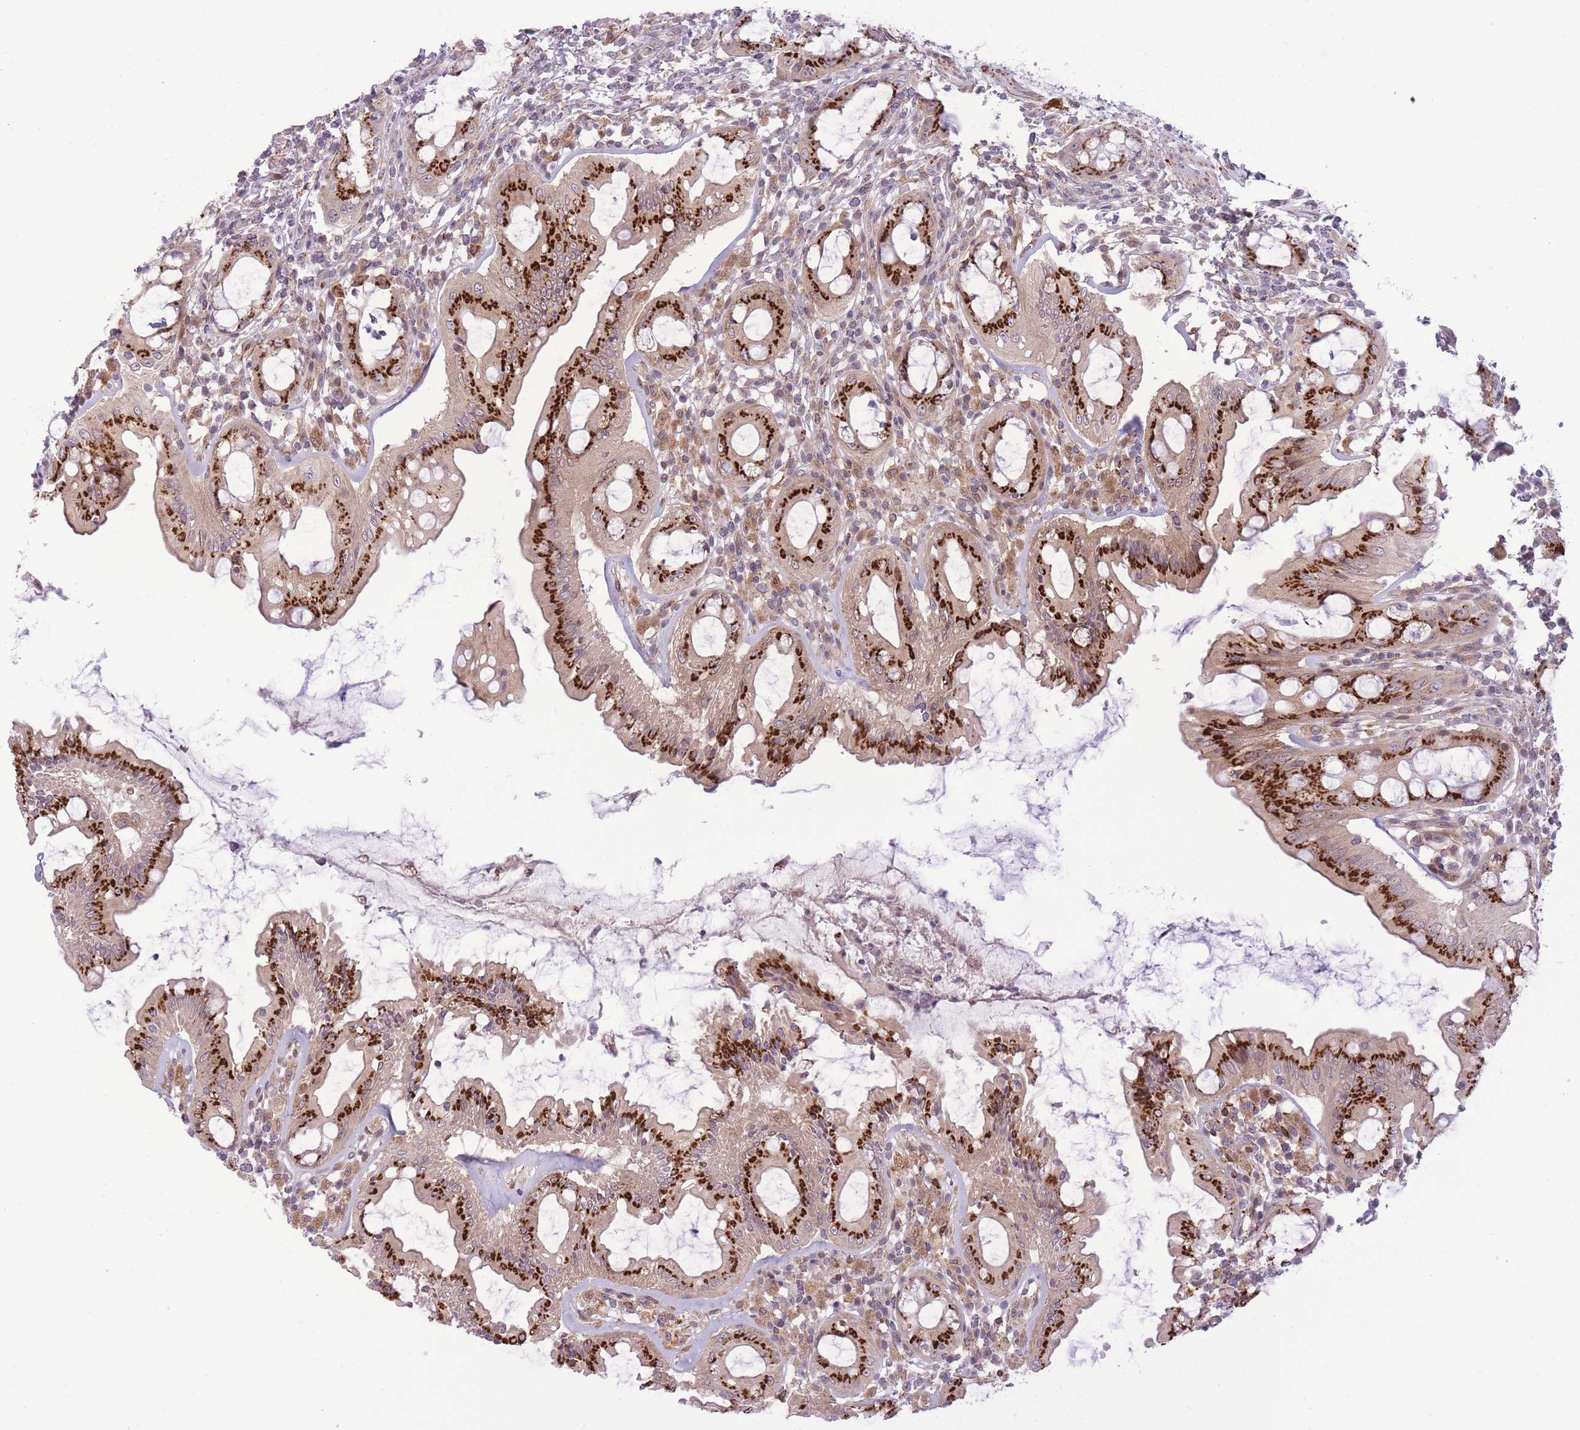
{"staining": {"intensity": "strong", "quantity": ">75%", "location": "cytoplasmic/membranous"}, "tissue": "rectum", "cell_type": "Glandular cells", "image_type": "normal", "snomed": [{"axis": "morphology", "description": "Normal tissue, NOS"}, {"axis": "topography", "description": "Rectum"}], "caption": "Benign rectum displays strong cytoplasmic/membranous staining in about >75% of glandular cells (Stains: DAB in brown, nuclei in blue, Microscopy: brightfield microscopy at high magnification)..", "gene": "ZBED5", "patient": {"sex": "female", "age": 57}}